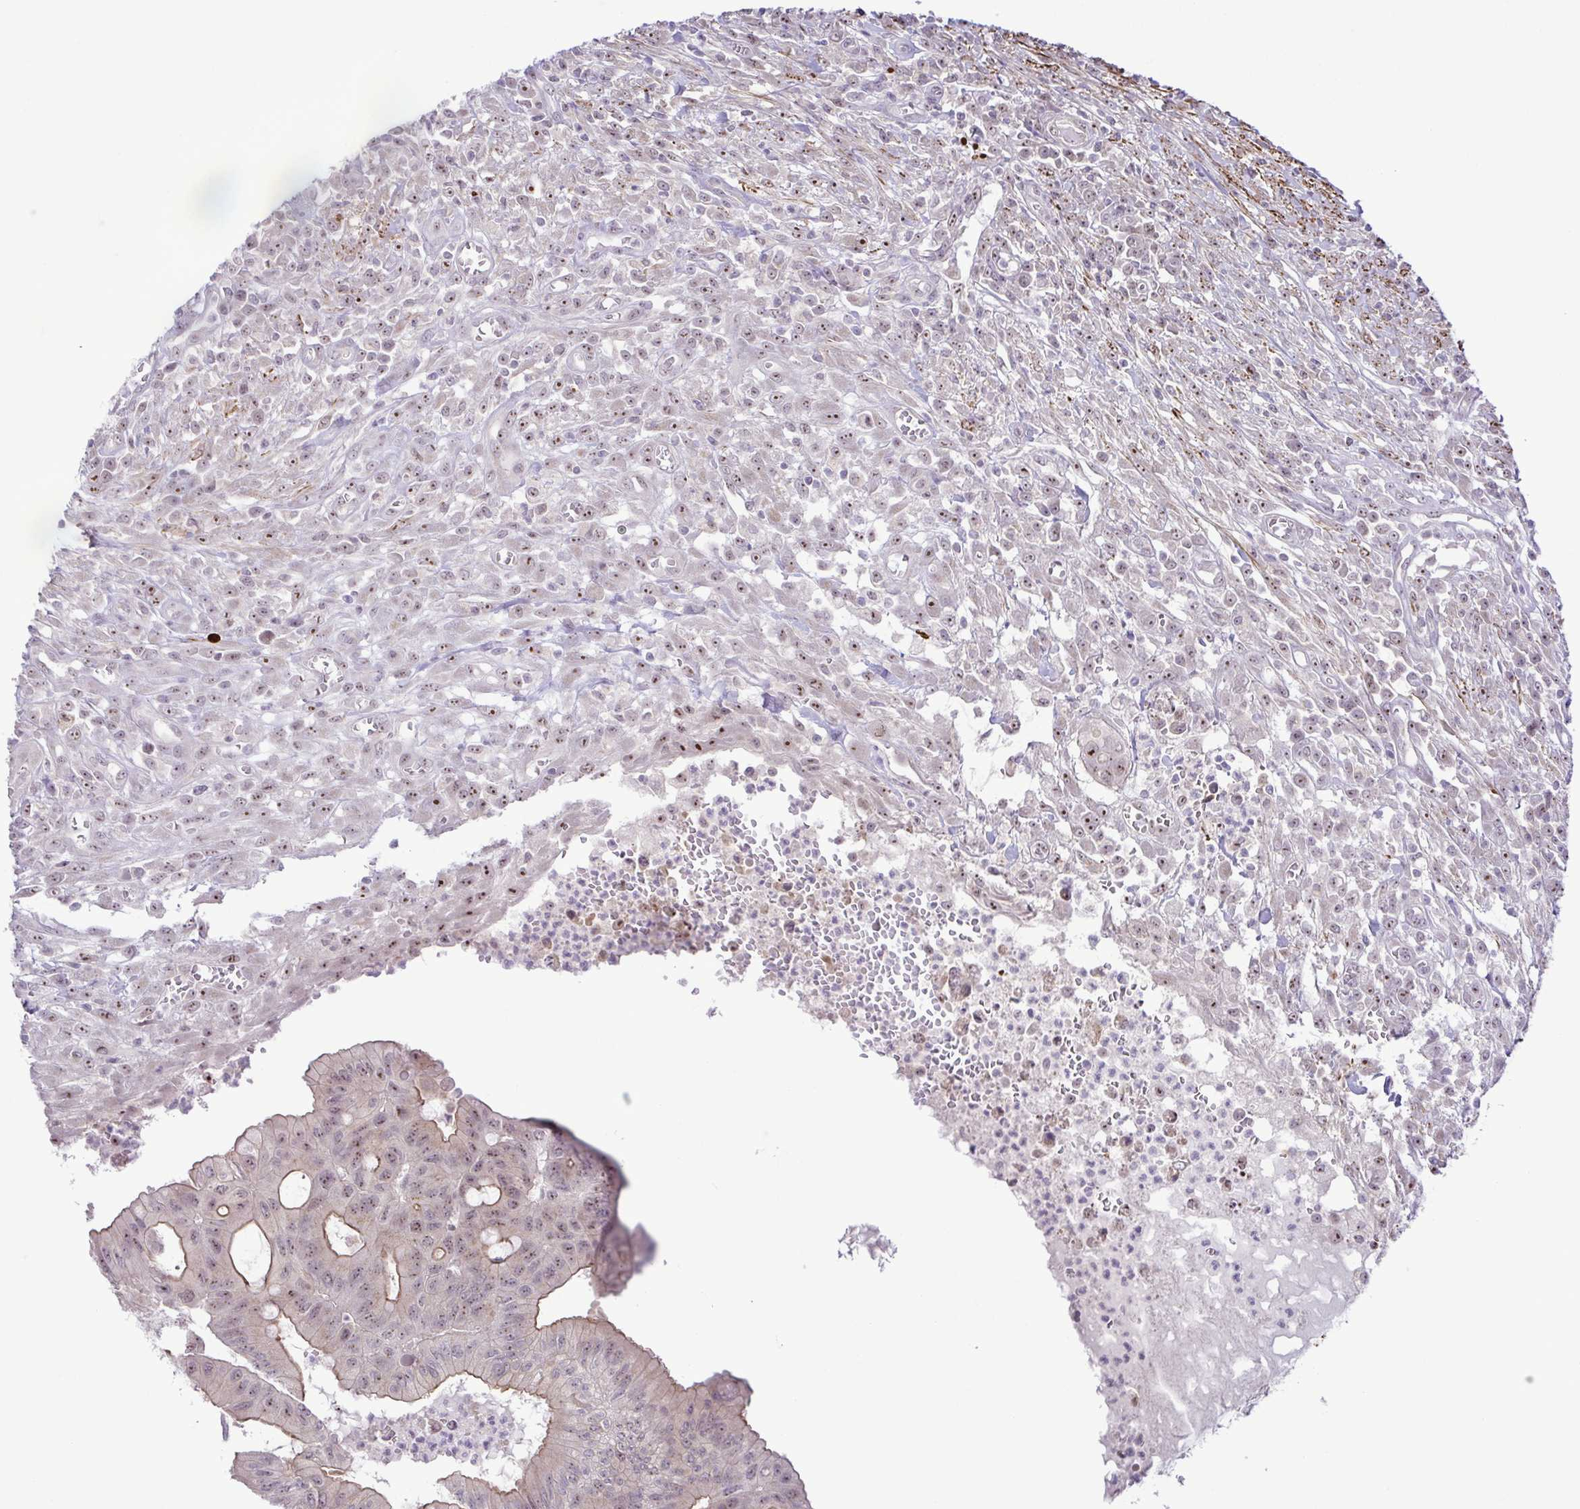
{"staining": {"intensity": "moderate", "quantity": "25%-75%", "location": "cytoplasmic/membranous,nuclear"}, "tissue": "colorectal cancer", "cell_type": "Tumor cells", "image_type": "cancer", "snomed": [{"axis": "morphology", "description": "Adenocarcinoma, NOS"}, {"axis": "topography", "description": "Colon"}], "caption": "Moderate cytoplasmic/membranous and nuclear staining for a protein is seen in about 25%-75% of tumor cells of colorectal cancer using IHC.", "gene": "RSL24D1", "patient": {"sex": "male", "age": 65}}